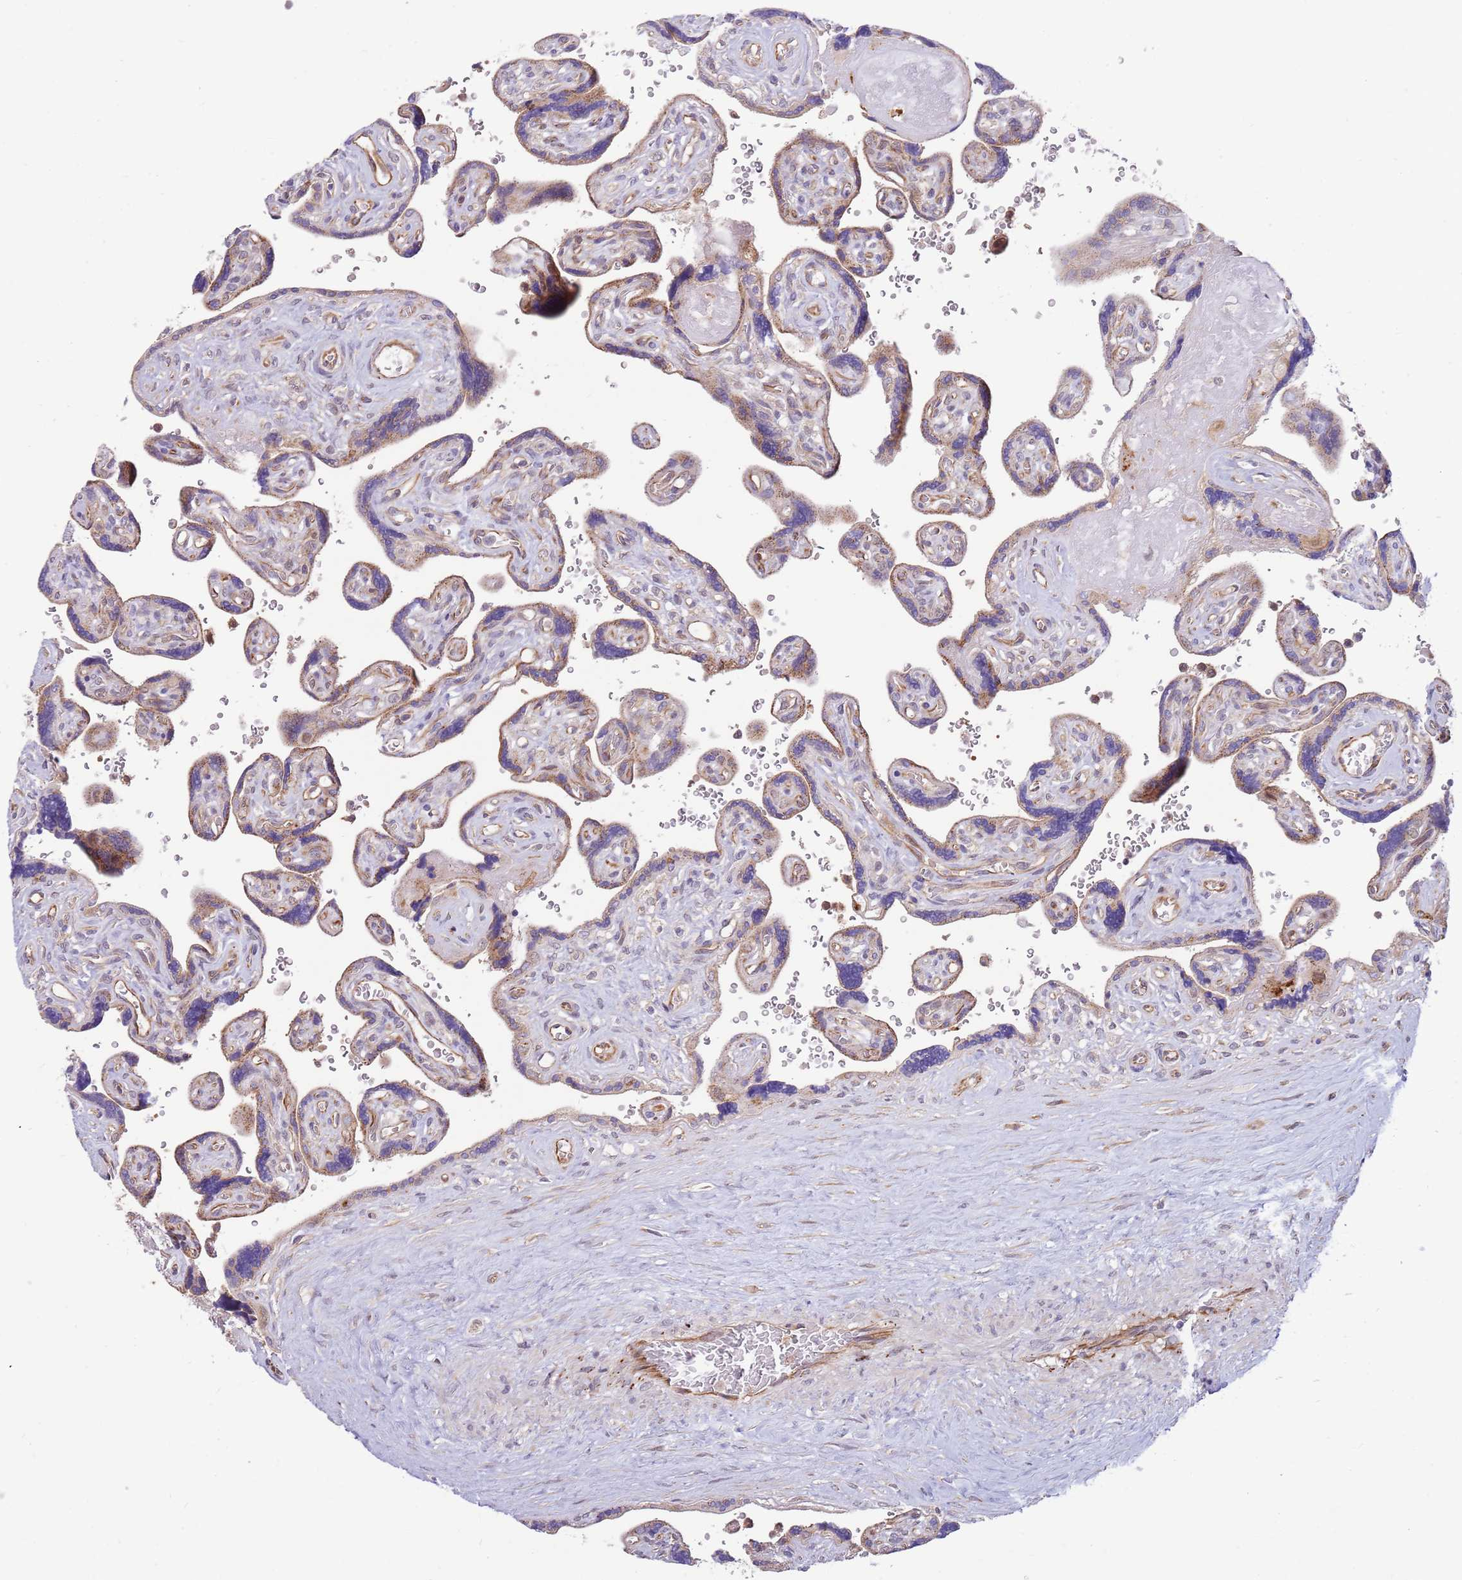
{"staining": {"intensity": "weak", "quantity": ">75%", "location": "cytoplasmic/membranous"}, "tissue": "placenta", "cell_type": "Trophoblastic cells", "image_type": "normal", "snomed": [{"axis": "morphology", "description": "Normal tissue, NOS"}, {"axis": "topography", "description": "Placenta"}], "caption": "Protein analysis of unremarkable placenta demonstrates weak cytoplasmic/membranous staining in approximately >75% of trophoblastic cells. The protein of interest is stained brown, and the nuclei are stained in blue (DAB IHC with brightfield microscopy, high magnification).", "gene": "CCNJL", "patient": {"sex": "female", "age": 39}}